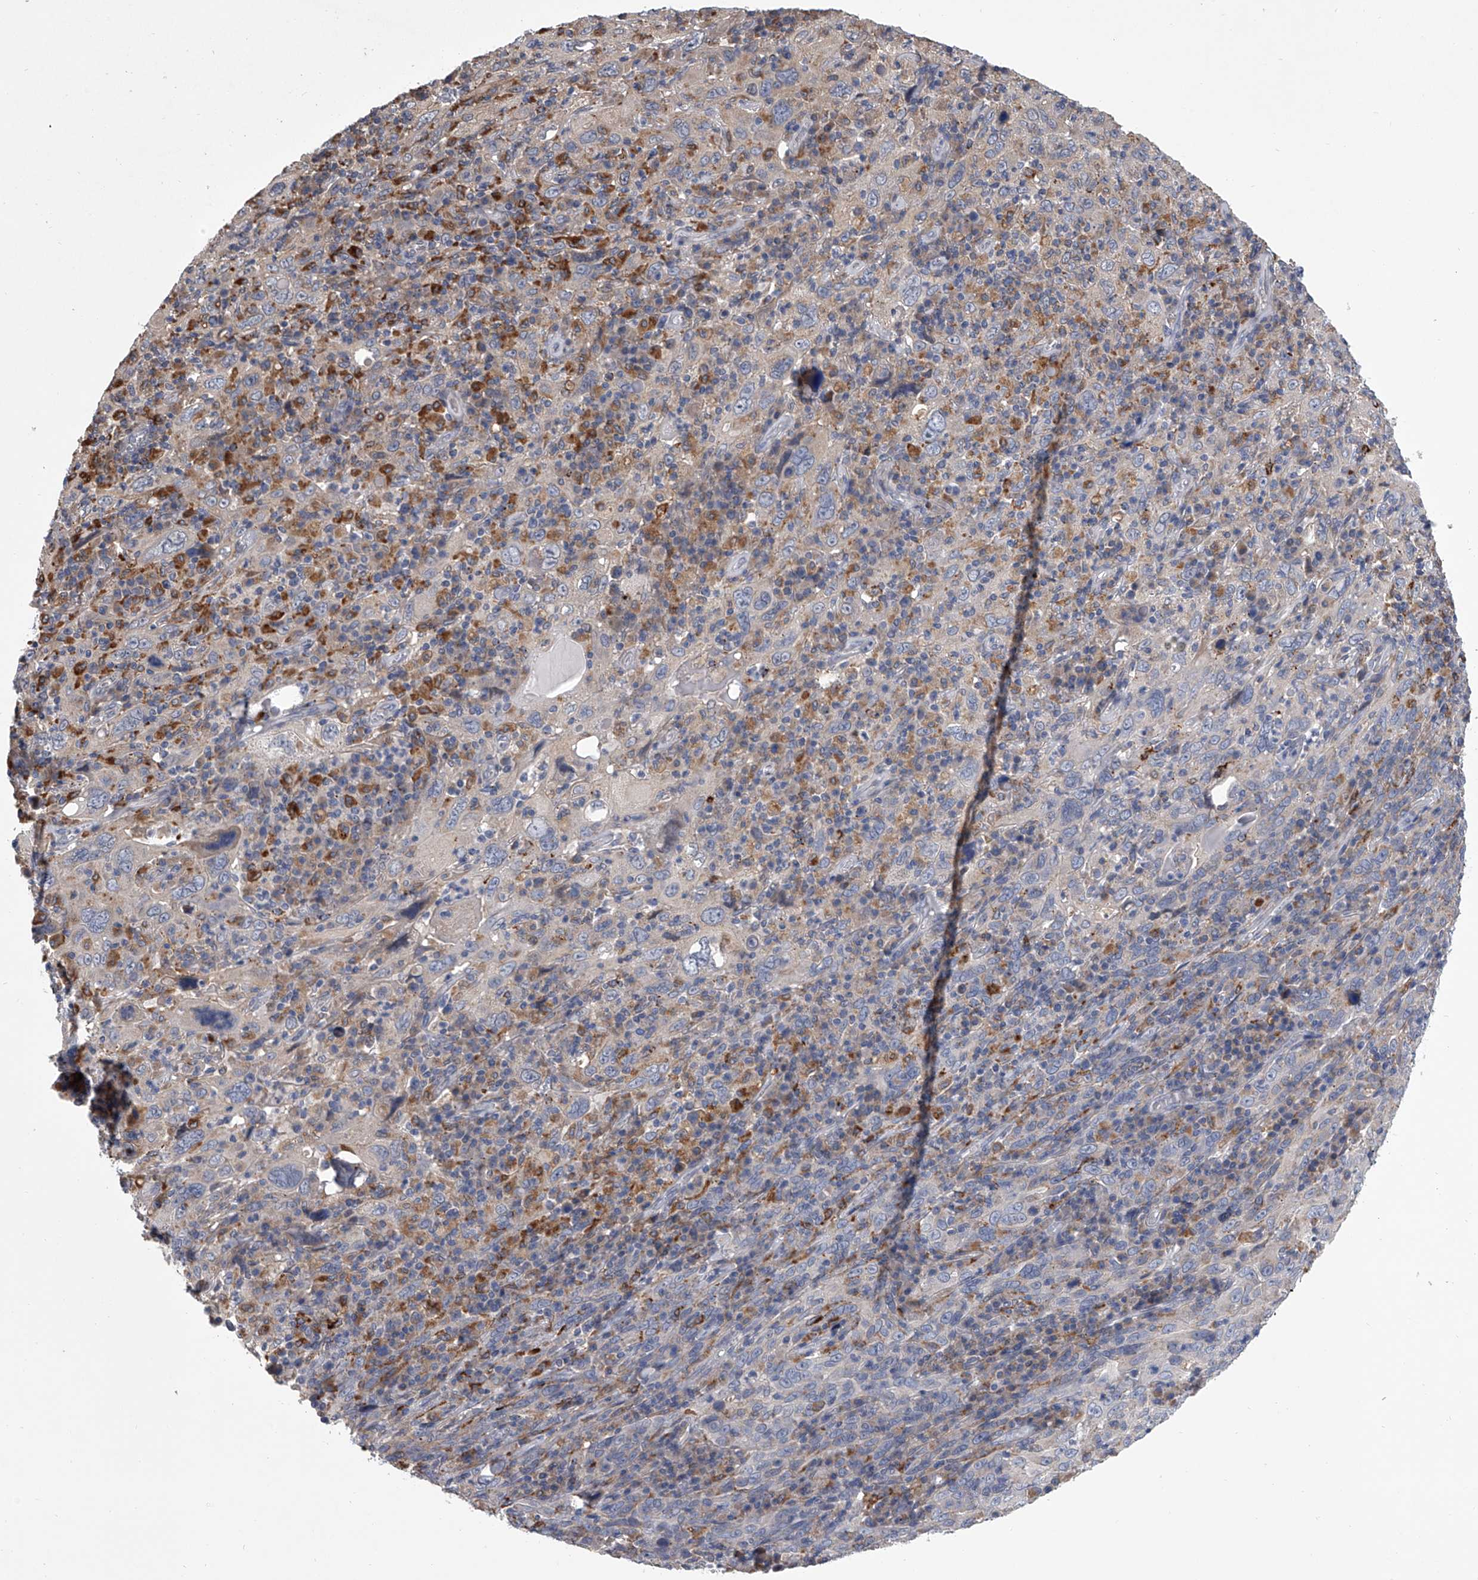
{"staining": {"intensity": "weak", "quantity": "<25%", "location": "cytoplasmic/membranous"}, "tissue": "cervical cancer", "cell_type": "Tumor cells", "image_type": "cancer", "snomed": [{"axis": "morphology", "description": "Squamous cell carcinoma, NOS"}, {"axis": "topography", "description": "Cervix"}], "caption": "Human squamous cell carcinoma (cervical) stained for a protein using immunohistochemistry (IHC) displays no staining in tumor cells.", "gene": "TRIM8", "patient": {"sex": "female", "age": 46}}